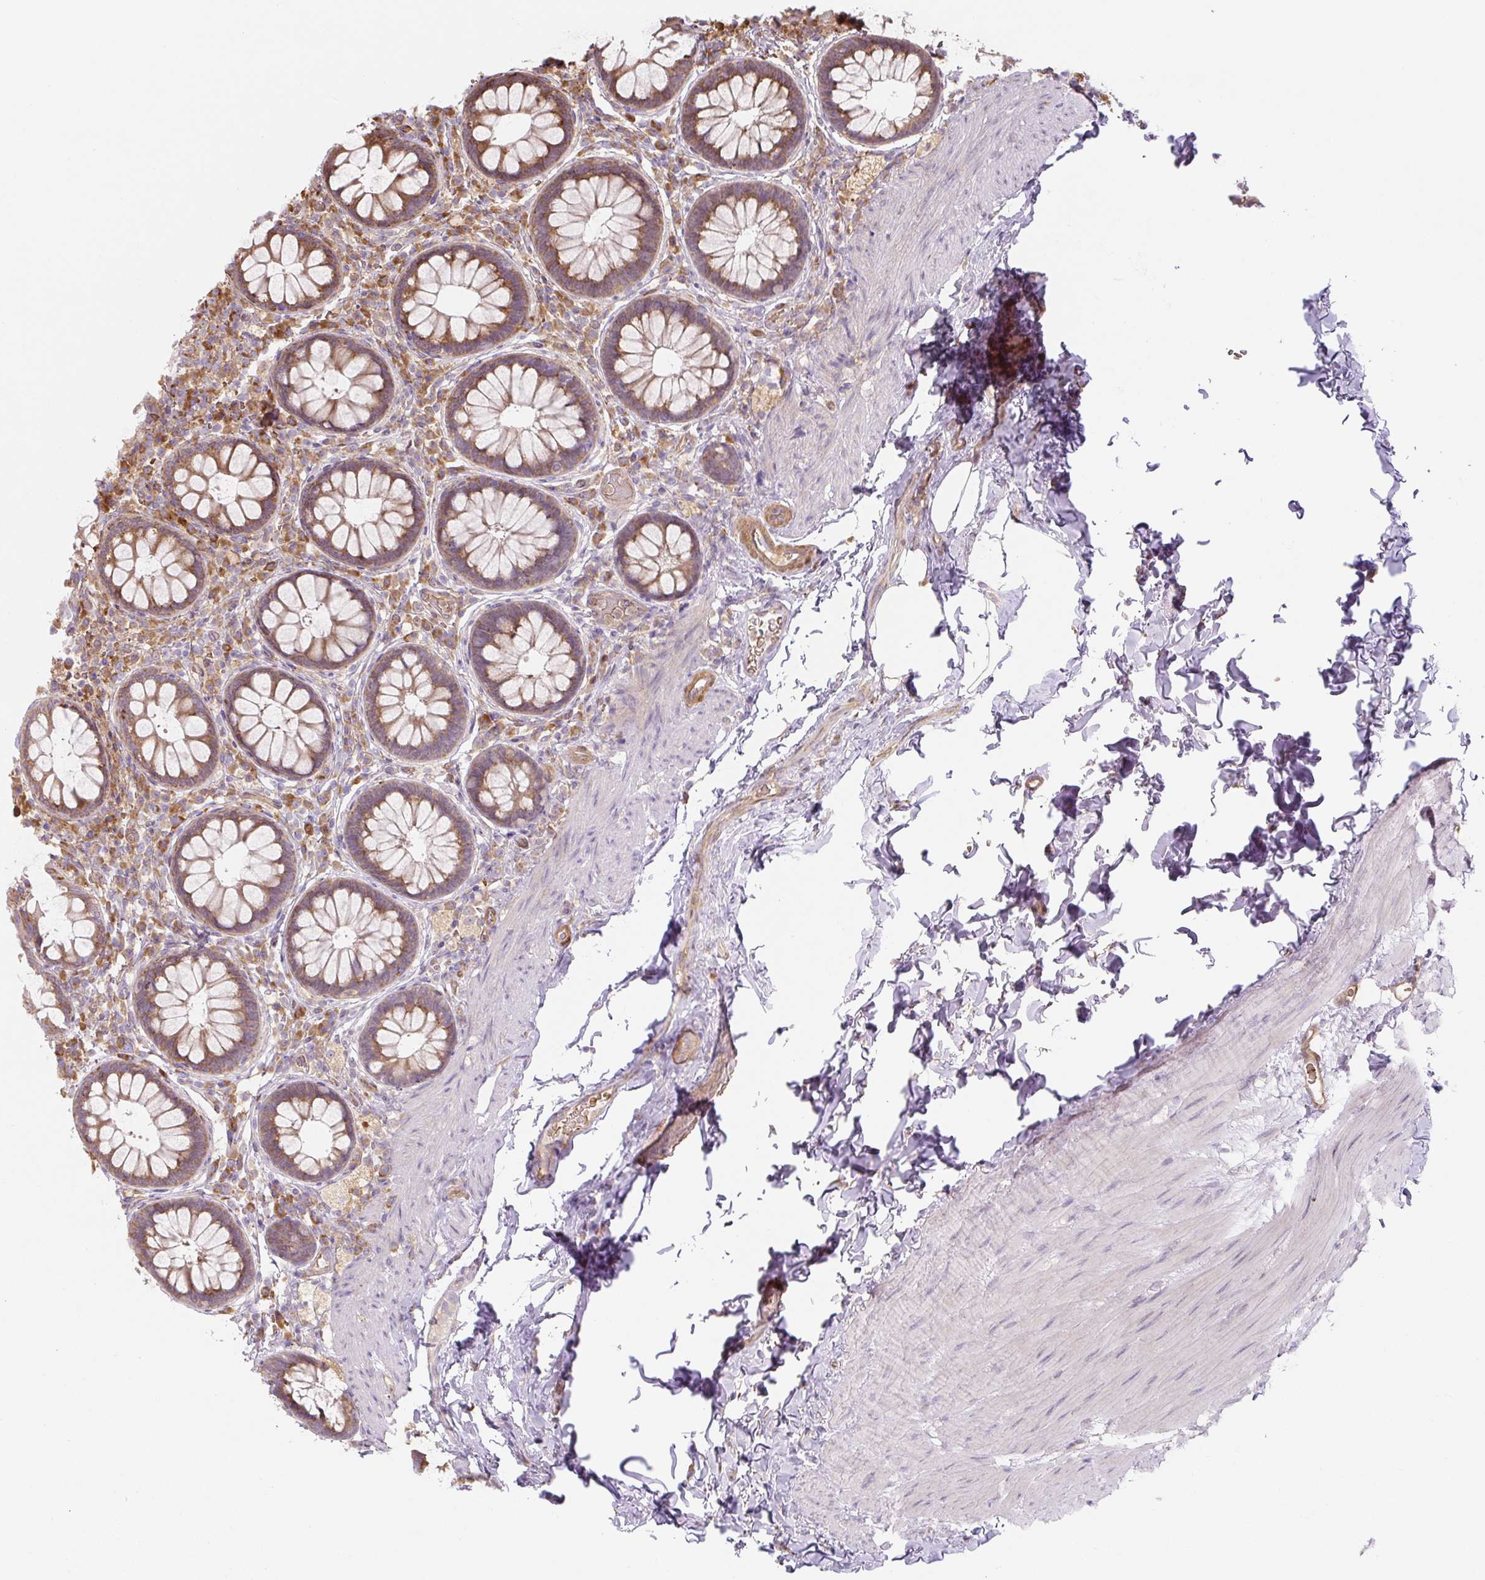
{"staining": {"intensity": "moderate", "quantity": ">75%", "location": "cytoplasmic/membranous"}, "tissue": "rectum", "cell_type": "Glandular cells", "image_type": "normal", "snomed": [{"axis": "morphology", "description": "Normal tissue, NOS"}, {"axis": "topography", "description": "Rectum"}], "caption": "This image demonstrates unremarkable rectum stained with IHC to label a protein in brown. The cytoplasmic/membranous of glandular cells show moderate positivity for the protein. Nuclei are counter-stained blue.", "gene": "RASA1", "patient": {"sex": "female", "age": 69}}